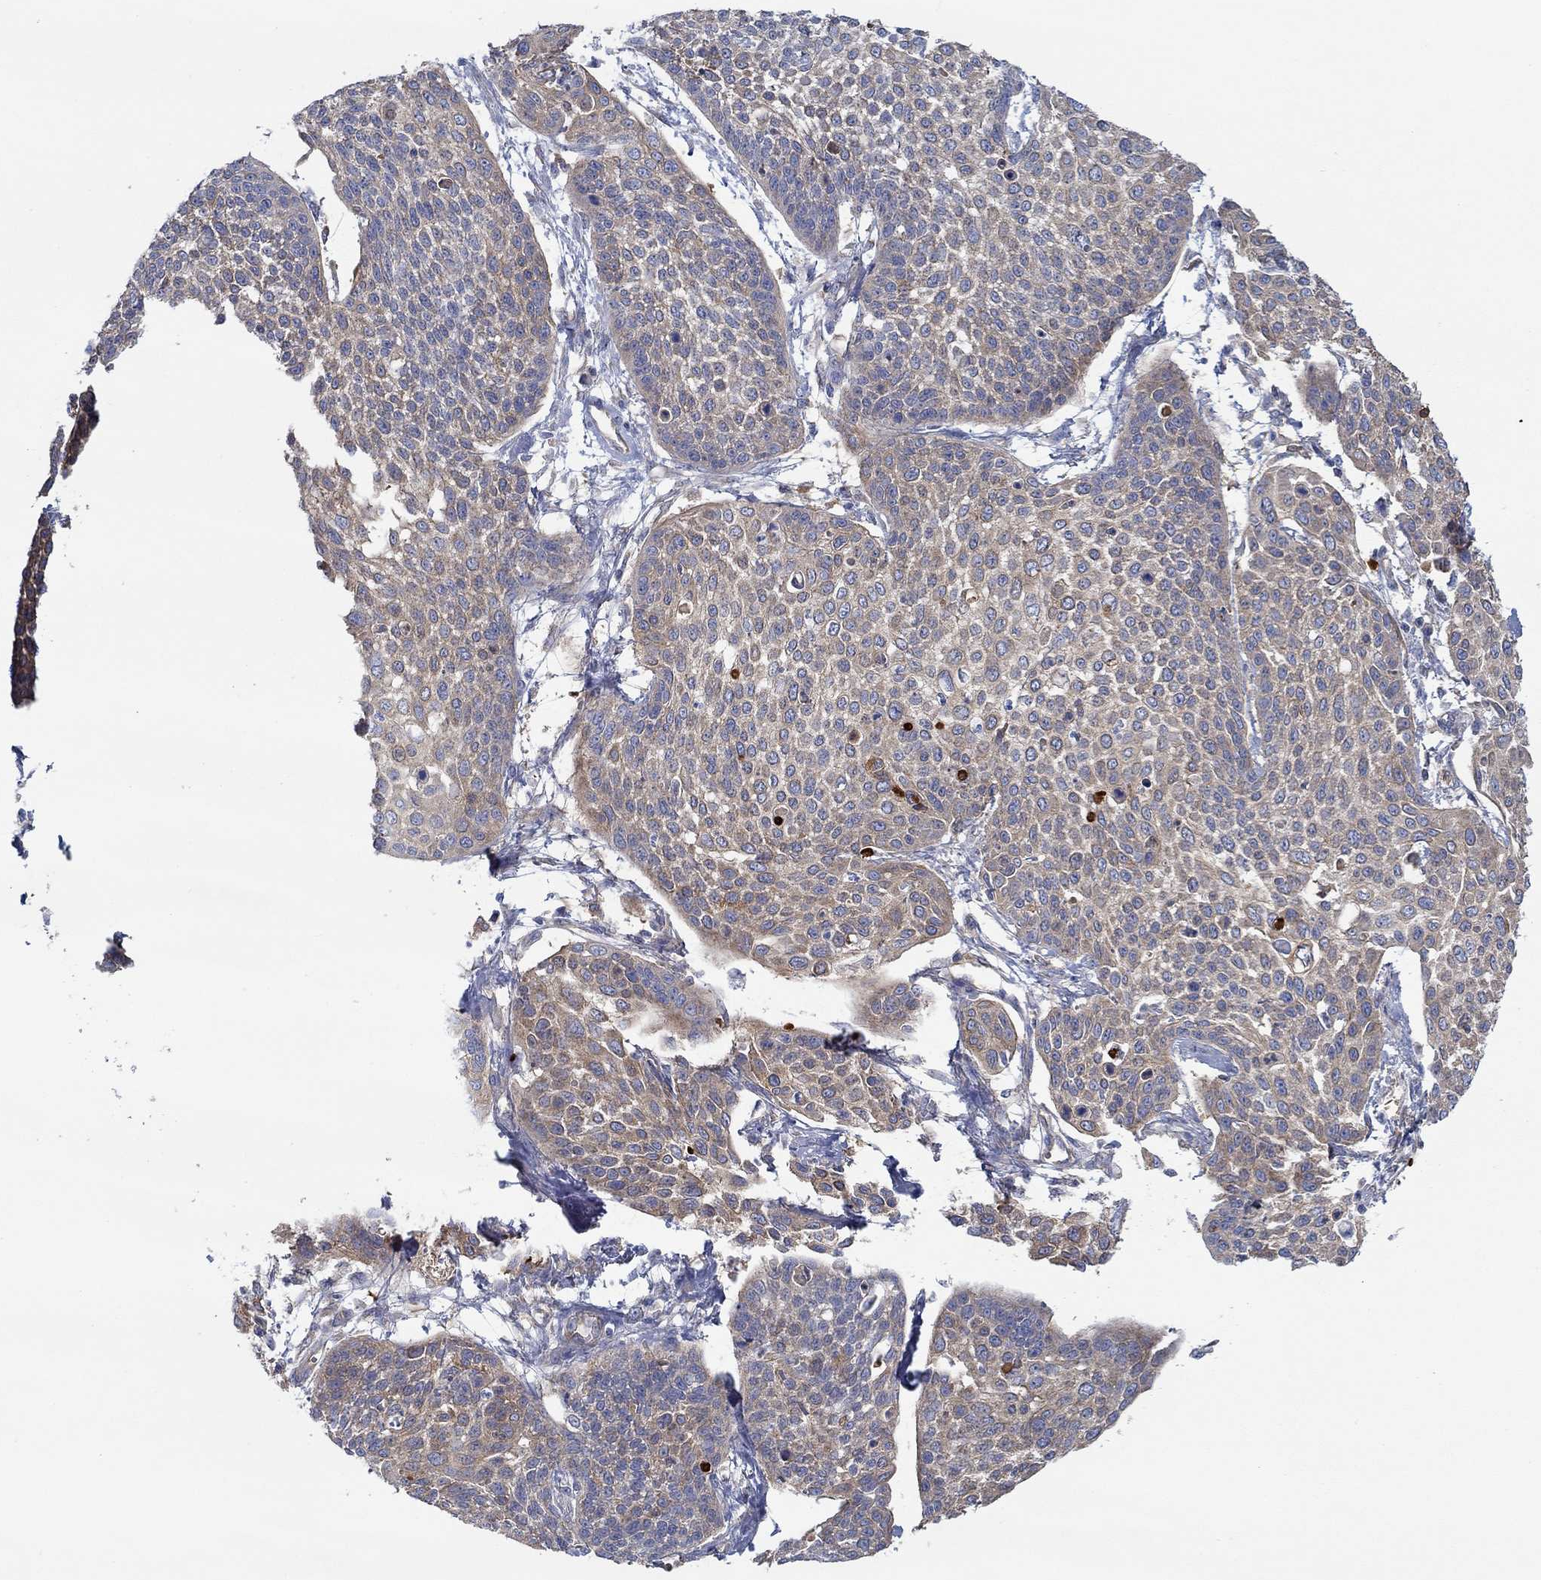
{"staining": {"intensity": "moderate", "quantity": ">75%", "location": "cytoplasmic/membranous"}, "tissue": "cervical cancer", "cell_type": "Tumor cells", "image_type": "cancer", "snomed": [{"axis": "morphology", "description": "Squamous cell carcinoma, NOS"}, {"axis": "topography", "description": "Cervix"}], "caption": "Cervical squamous cell carcinoma tissue reveals moderate cytoplasmic/membranous expression in approximately >75% of tumor cells, visualized by immunohistochemistry.", "gene": "SPAG9", "patient": {"sex": "female", "age": 34}}